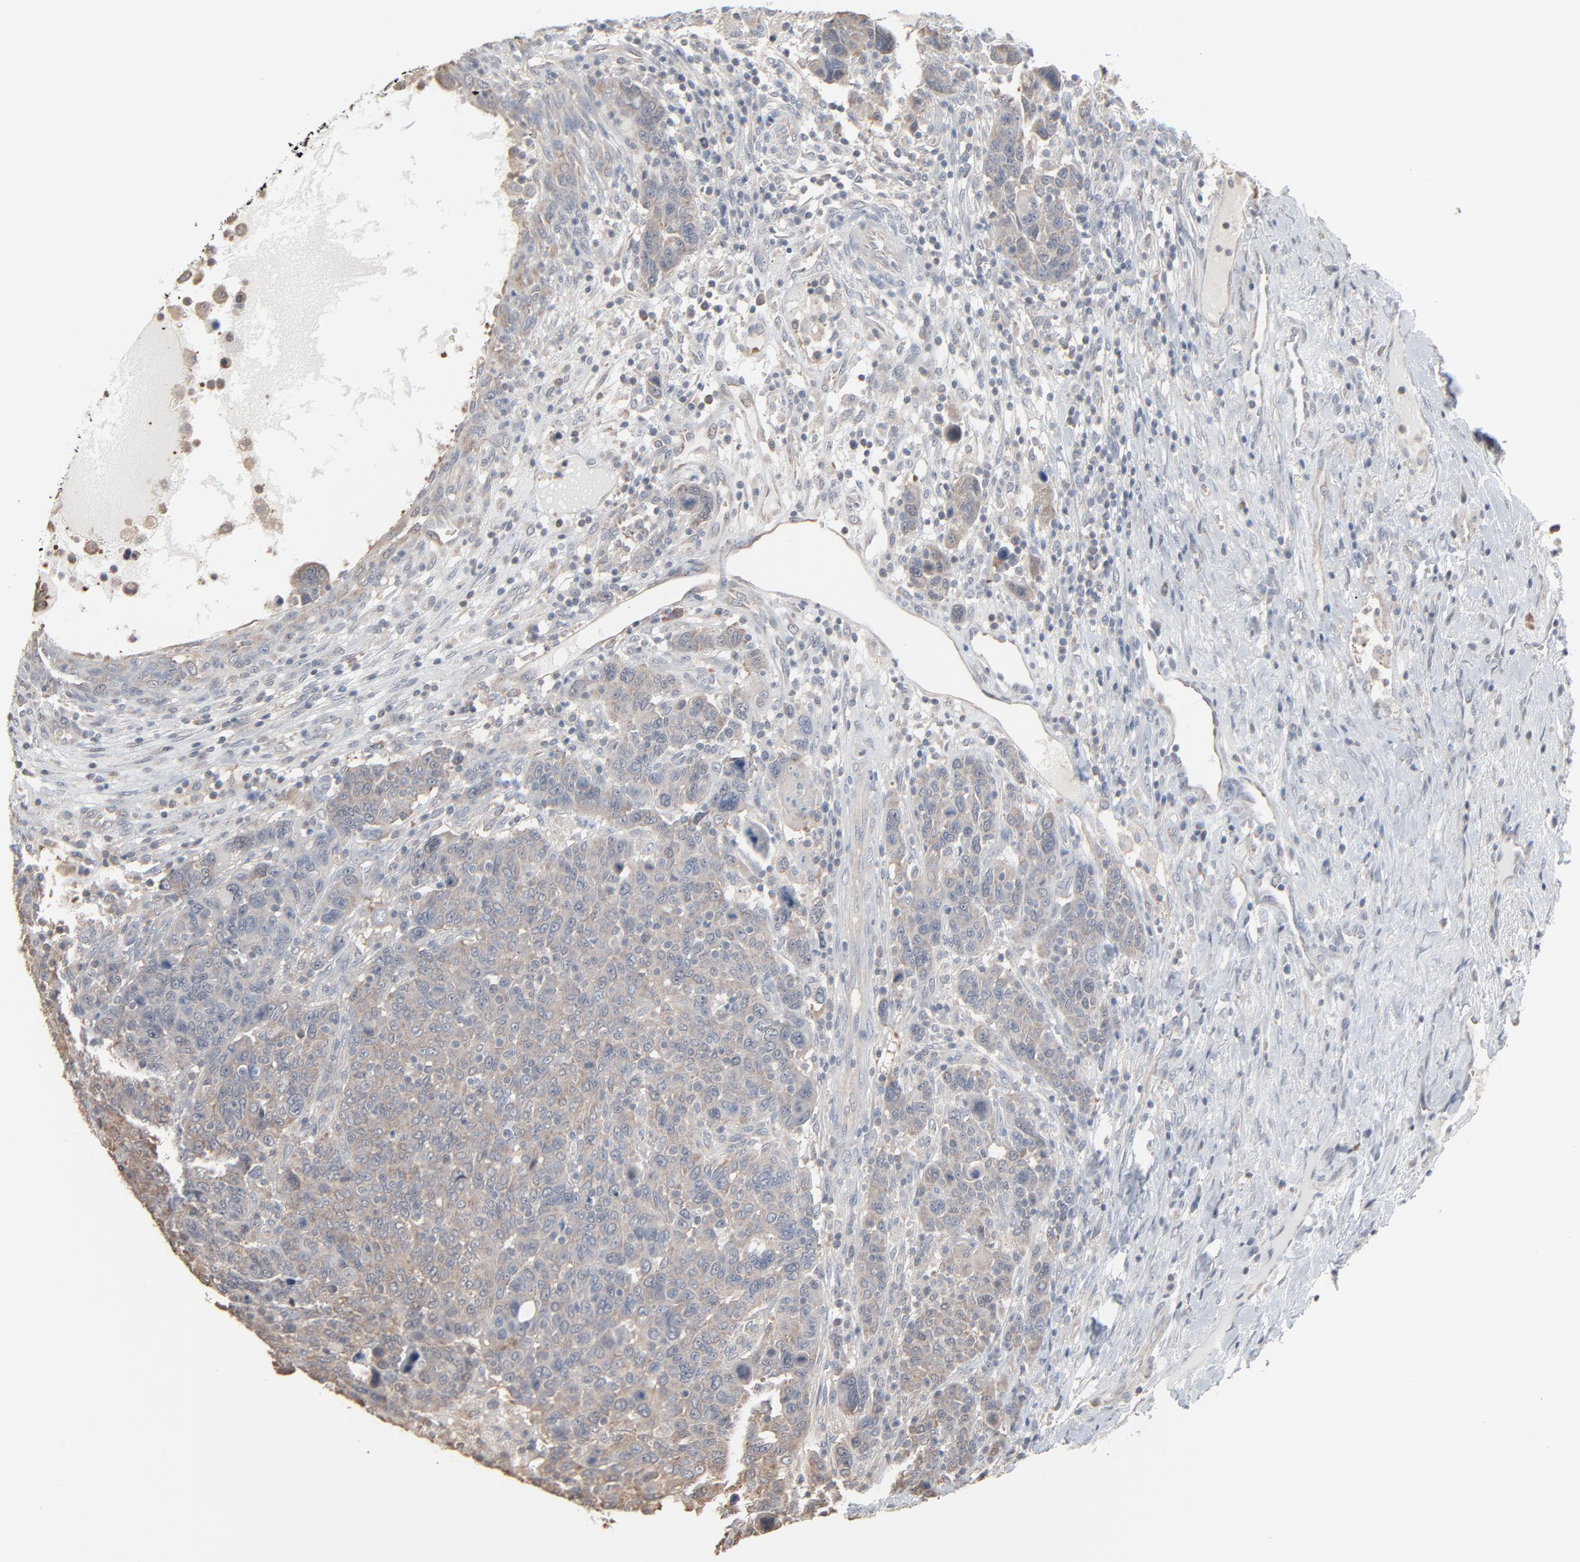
{"staining": {"intensity": "weak", "quantity": ">75%", "location": "cytoplasmic/membranous"}, "tissue": "breast cancer", "cell_type": "Tumor cells", "image_type": "cancer", "snomed": [{"axis": "morphology", "description": "Duct carcinoma"}, {"axis": "topography", "description": "Breast"}], "caption": "IHC image of neoplastic tissue: breast cancer stained using immunohistochemistry (IHC) displays low levels of weak protein expression localized specifically in the cytoplasmic/membranous of tumor cells, appearing as a cytoplasmic/membranous brown color.", "gene": "CCT5", "patient": {"sex": "female", "age": 37}}